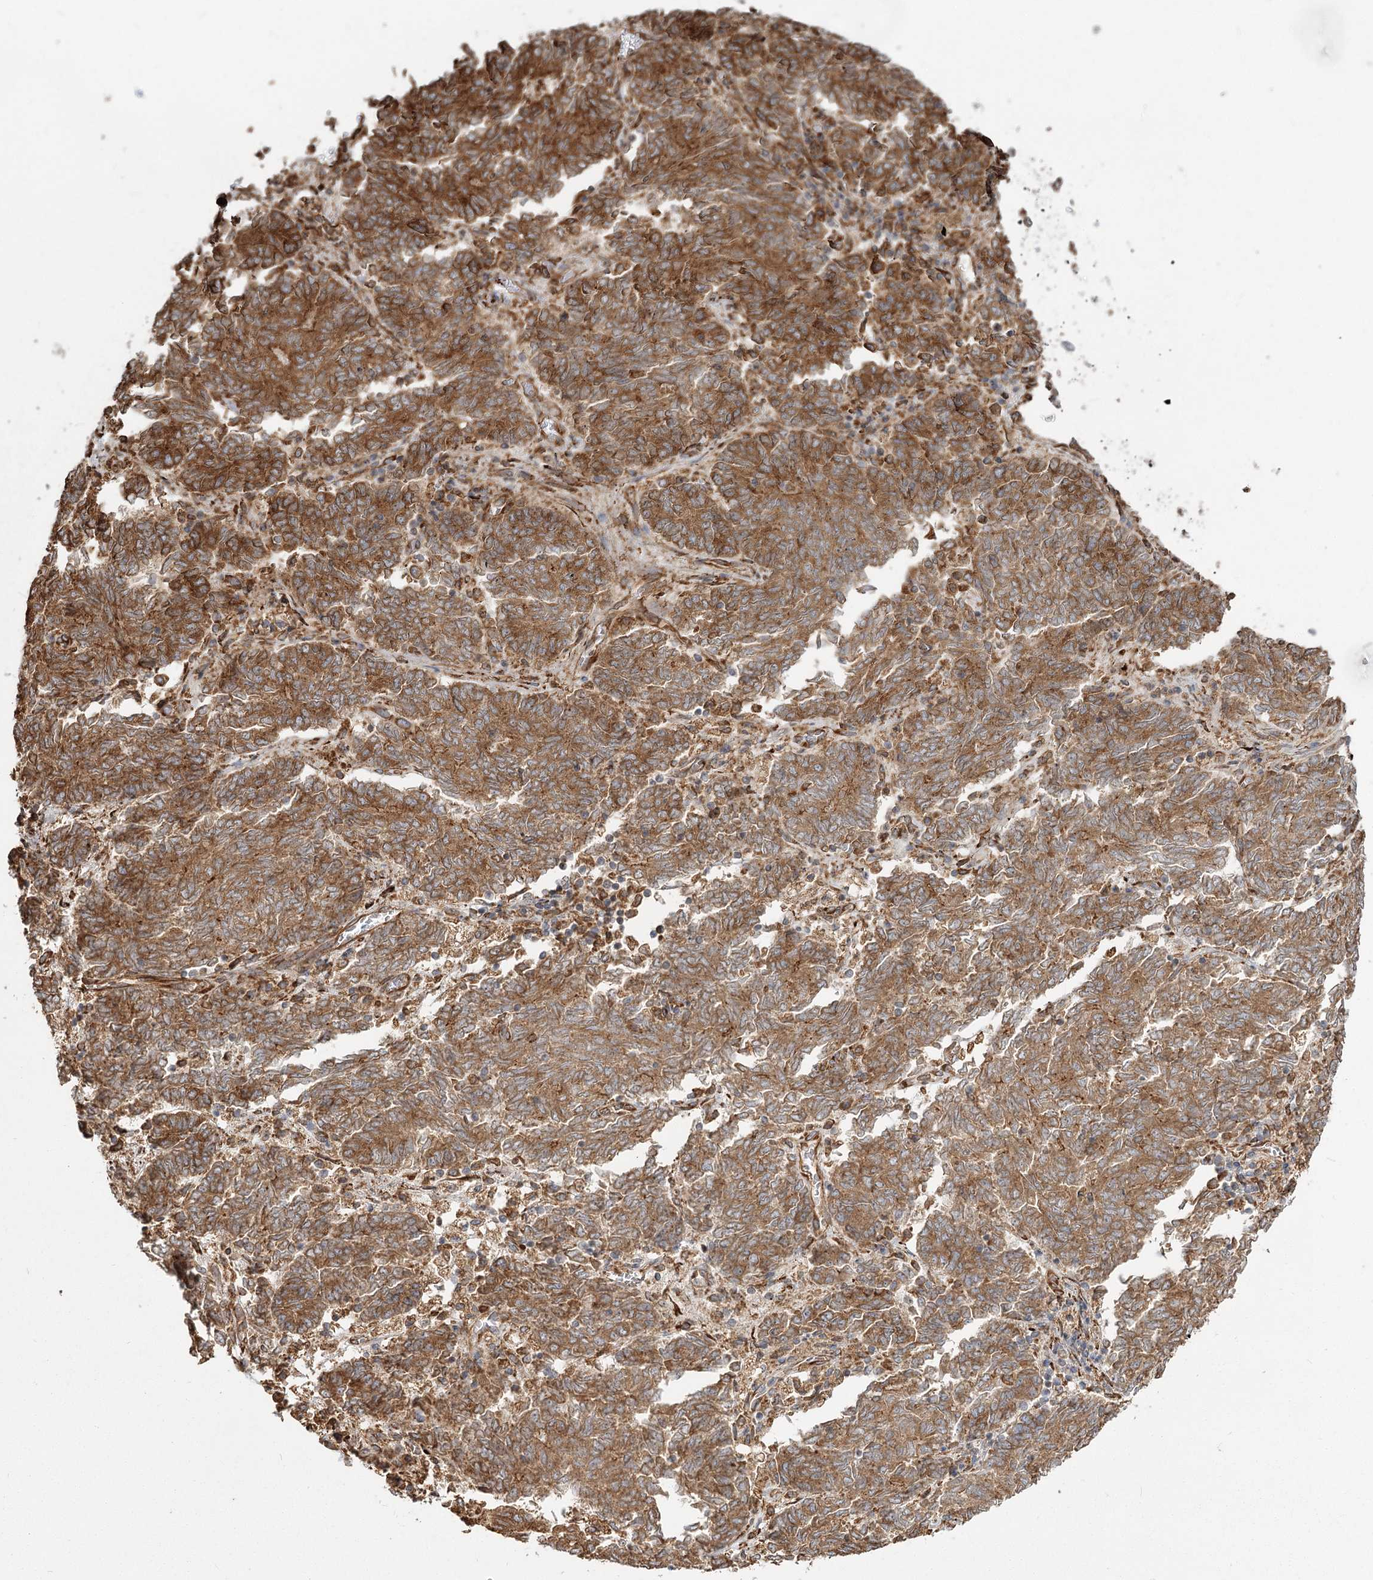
{"staining": {"intensity": "moderate", "quantity": ">75%", "location": "cytoplasmic/membranous"}, "tissue": "endometrial cancer", "cell_type": "Tumor cells", "image_type": "cancer", "snomed": [{"axis": "morphology", "description": "Adenocarcinoma, NOS"}, {"axis": "topography", "description": "Endometrium"}], "caption": "Immunohistochemistry image of endometrial adenocarcinoma stained for a protein (brown), which reveals medium levels of moderate cytoplasmic/membranous positivity in about >75% of tumor cells.", "gene": "FAM13A", "patient": {"sex": "female", "age": 80}}